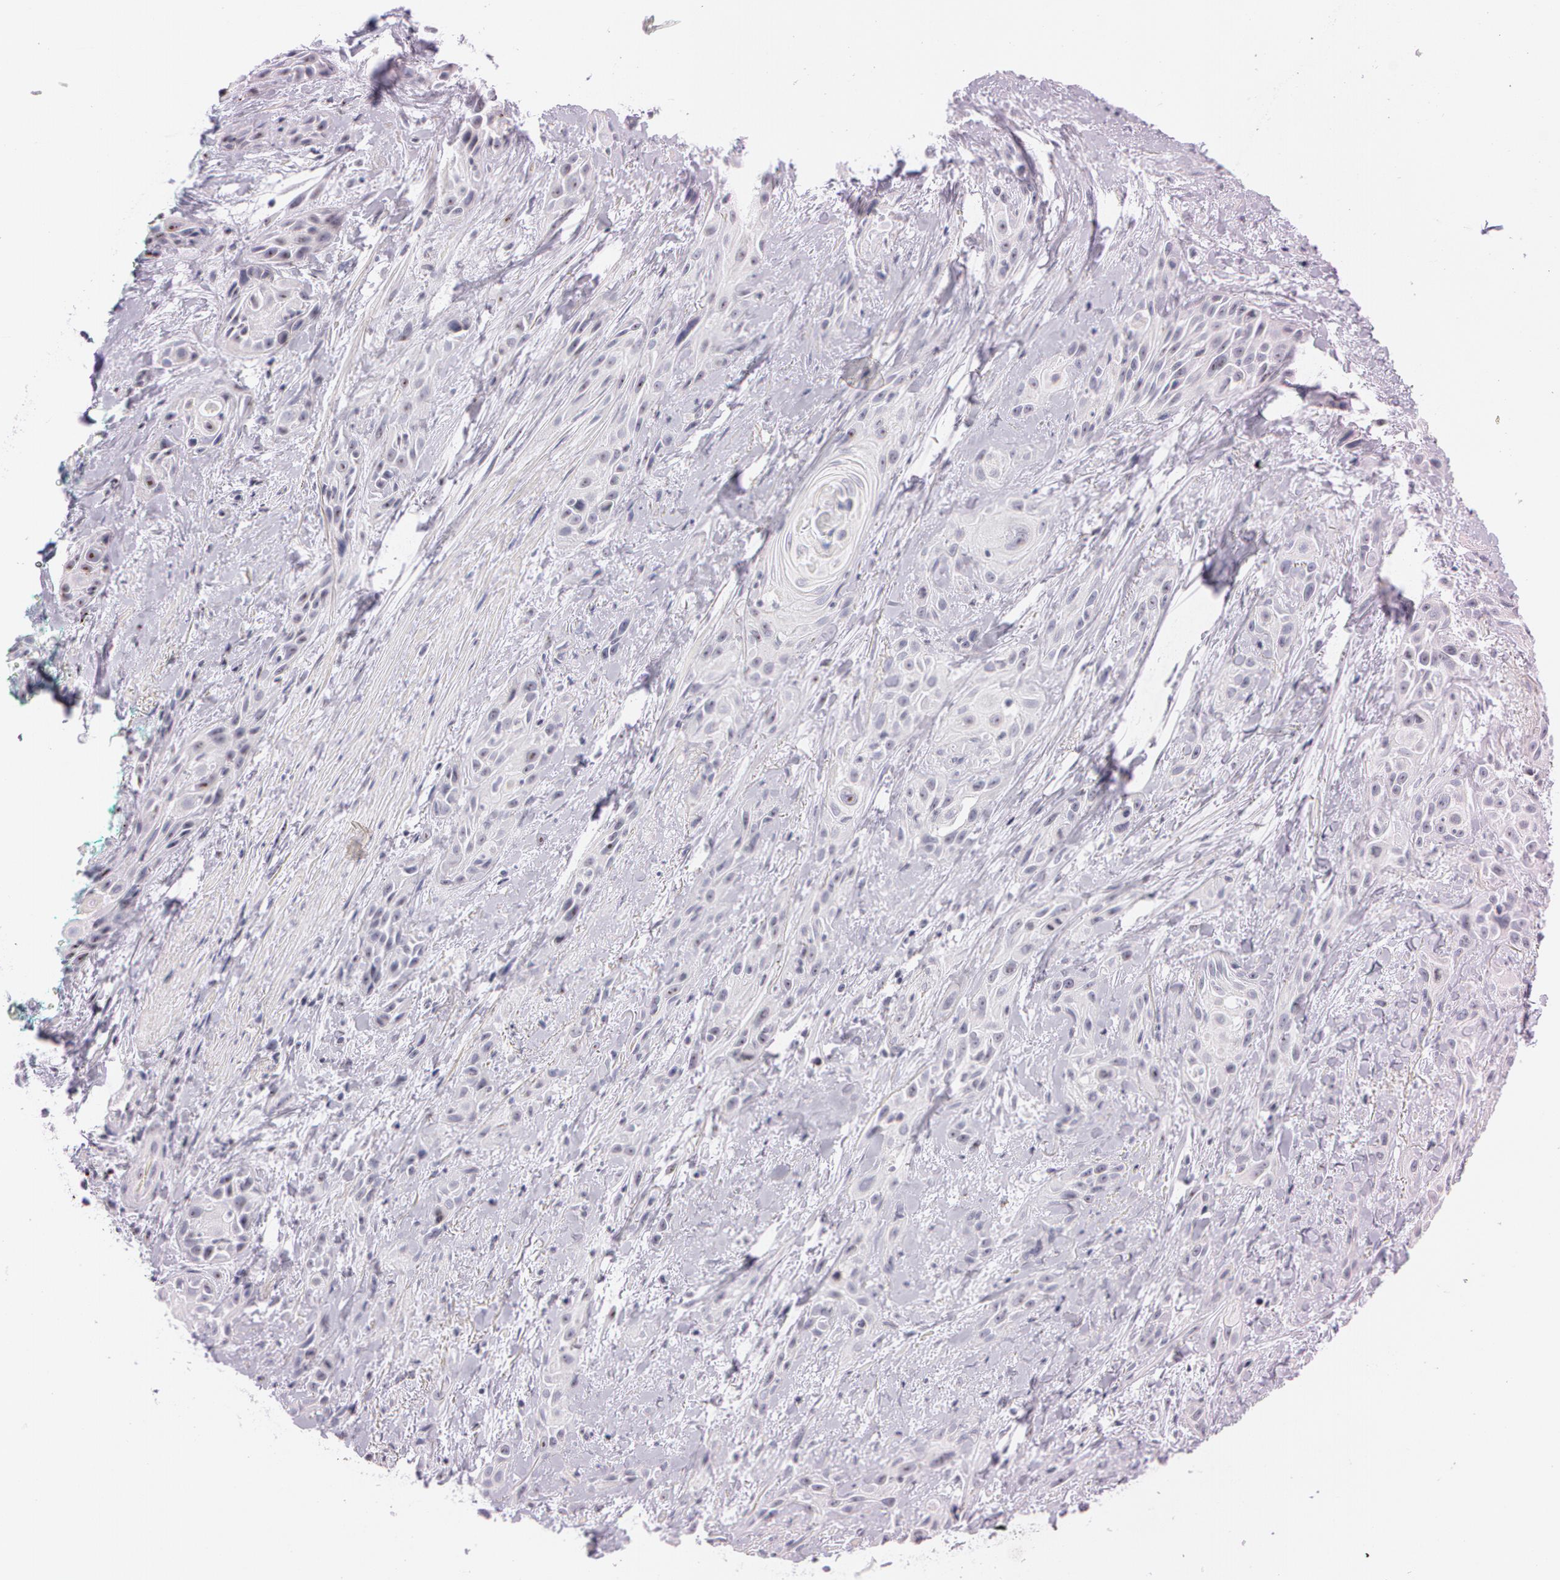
{"staining": {"intensity": "weak", "quantity": ">75%", "location": "nuclear"}, "tissue": "skin cancer", "cell_type": "Tumor cells", "image_type": "cancer", "snomed": [{"axis": "morphology", "description": "Squamous cell carcinoma, NOS"}, {"axis": "topography", "description": "Skin"}, {"axis": "topography", "description": "Anal"}], "caption": "An image of human skin squamous cell carcinoma stained for a protein shows weak nuclear brown staining in tumor cells.", "gene": "FBL", "patient": {"sex": "male", "age": 64}}